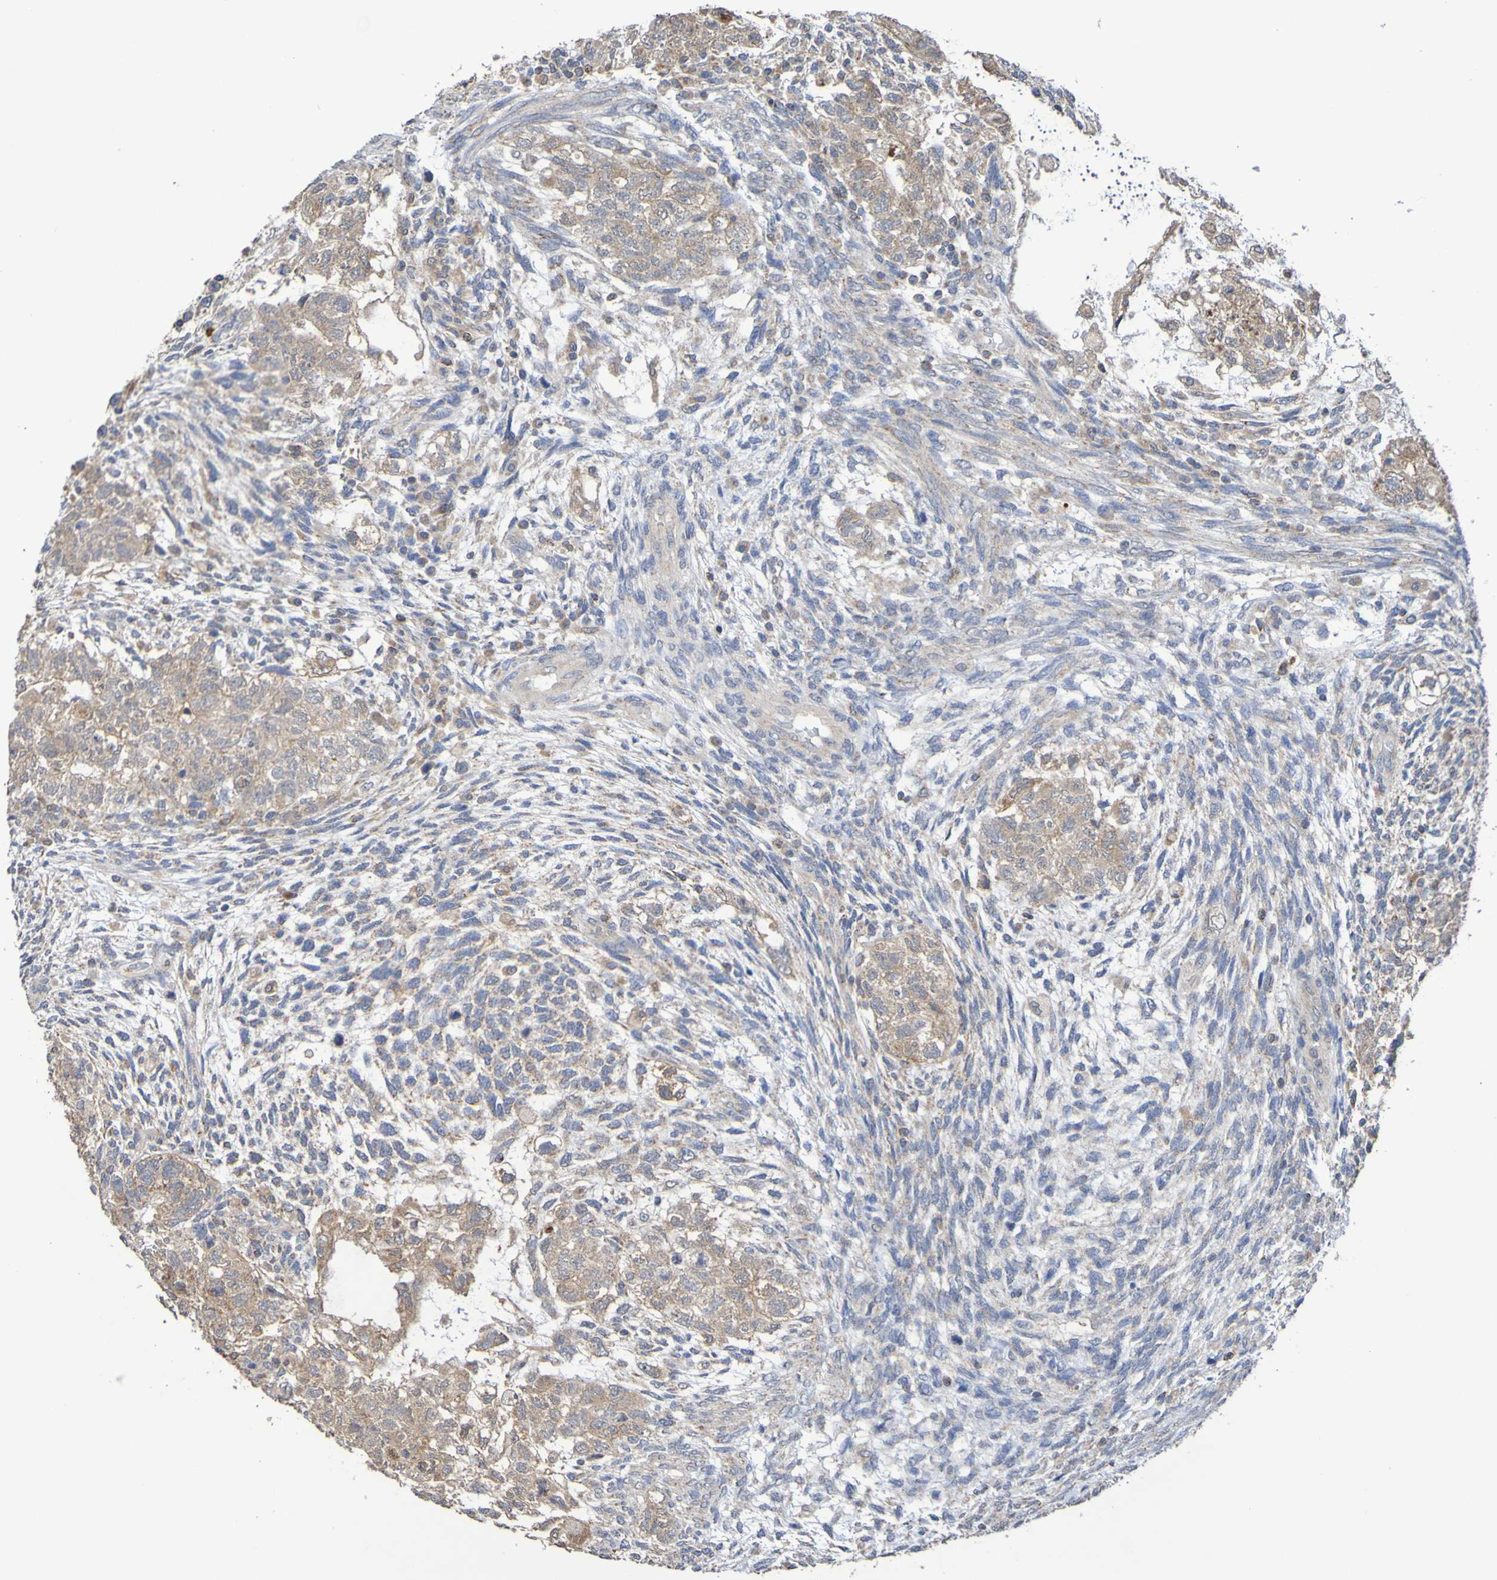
{"staining": {"intensity": "moderate", "quantity": ">75%", "location": "cytoplasmic/membranous"}, "tissue": "testis cancer", "cell_type": "Tumor cells", "image_type": "cancer", "snomed": [{"axis": "morphology", "description": "Normal tissue, NOS"}, {"axis": "morphology", "description": "Carcinoma, Embryonal, NOS"}, {"axis": "topography", "description": "Testis"}], "caption": "High-power microscopy captured an immunohistochemistry photomicrograph of testis embryonal carcinoma, revealing moderate cytoplasmic/membranous positivity in about >75% of tumor cells.", "gene": "C3orf18", "patient": {"sex": "male", "age": 36}}